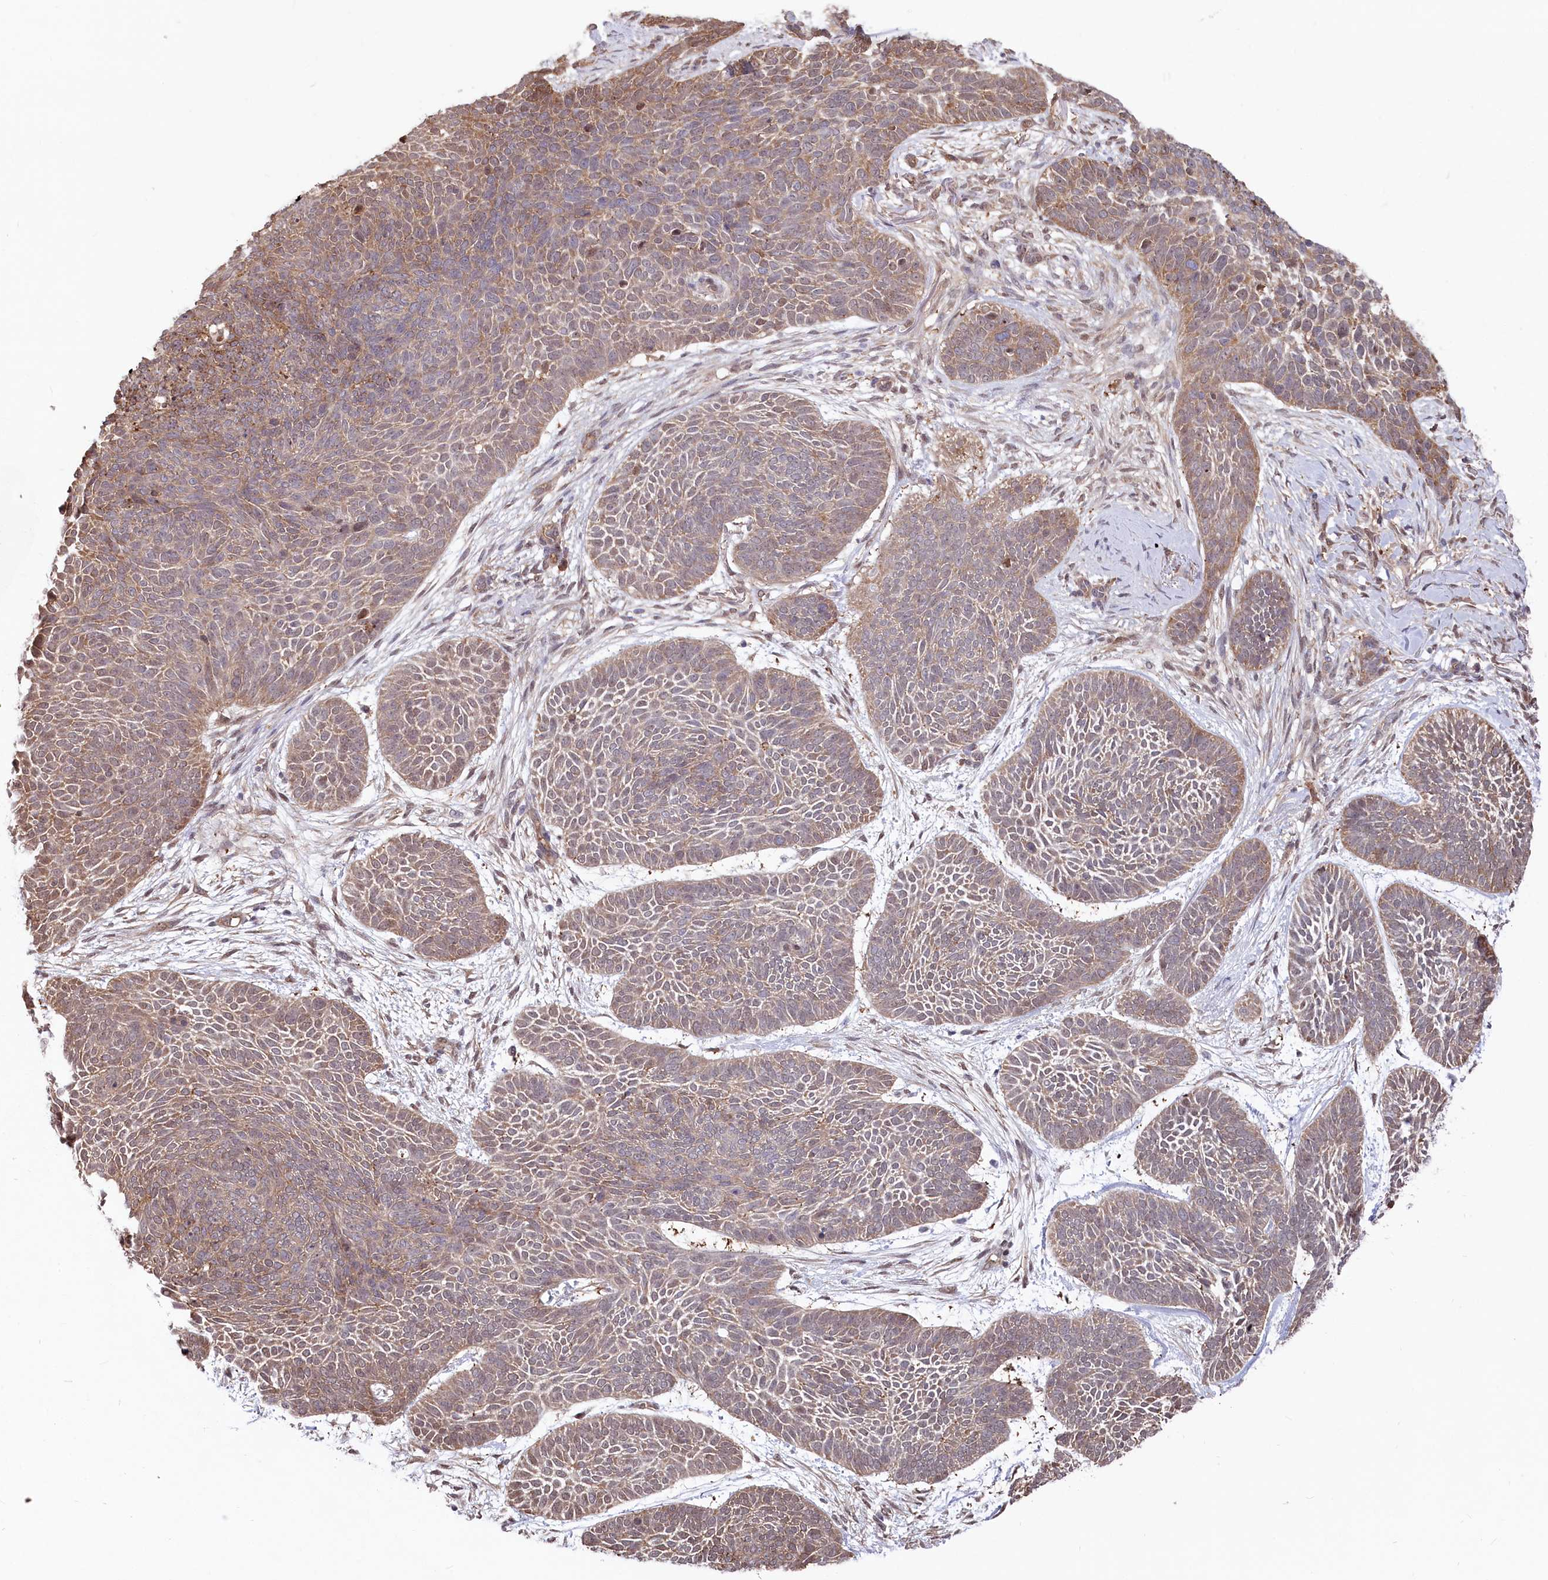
{"staining": {"intensity": "weak", "quantity": "25%-75%", "location": "cytoplasmic/membranous"}, "tissue": "skin cancer", "cell_type": "Tumor cells", "image_type": "cancer", "snomed": [{"axis": "morphology", "description": "Basal cell carcinoma"}, {"axis": "topography", "description": "Skin"}], "caption": "Approximately 25%-75% of tumor cells in skin cancer show weak cytoplasmic/membranous protein expression as visualized by brown immunohistochemical staining.", "gene": "PSMA1", "patient": {"sex": "male", "age": 85}}